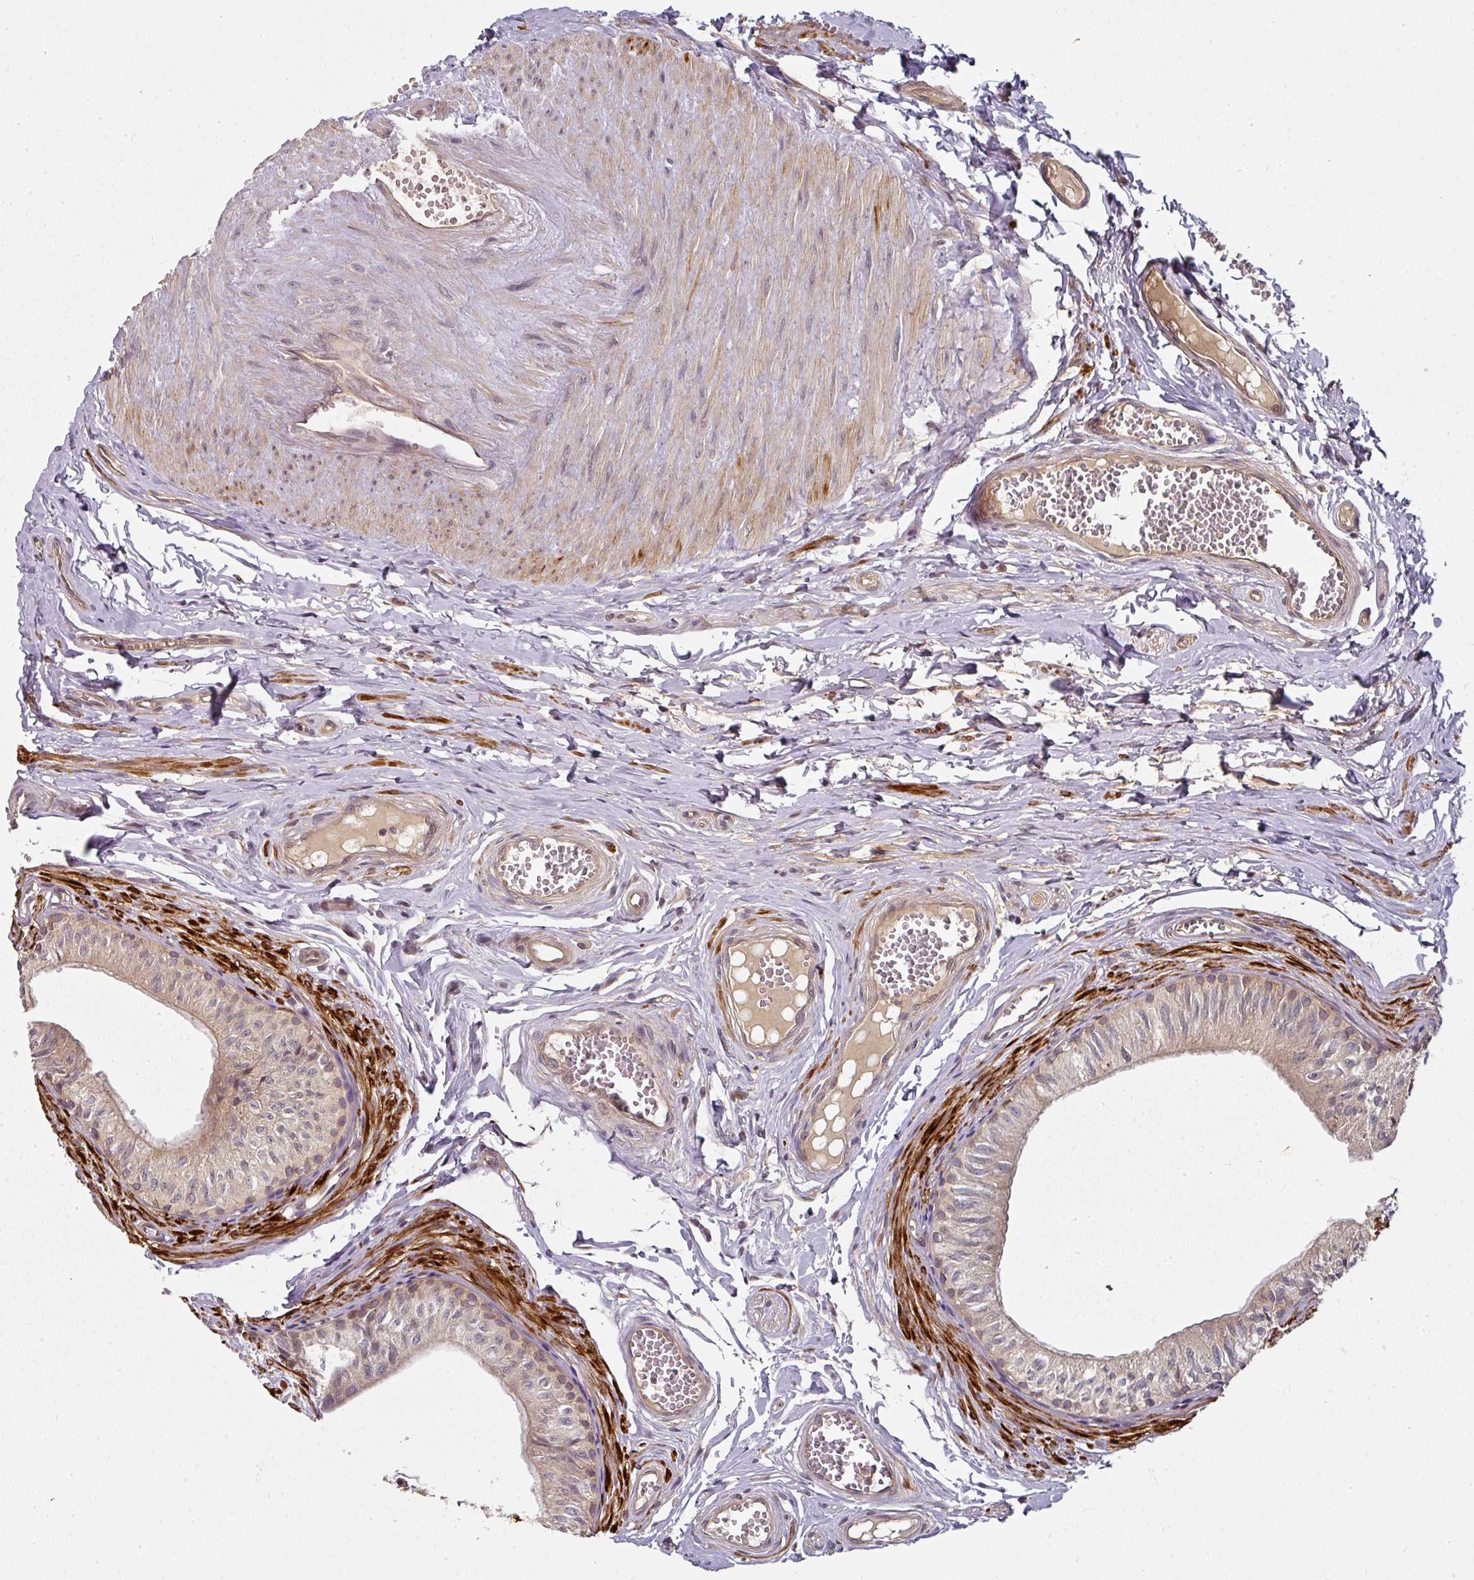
{"staining": {"intensity": "moderate", "quantity": "25%-75%", "location": "cytoplasmic/membranous"}, "tissue": "epididymis", "cell_type": "Glandular cells", "image_type": "normal", "snomed": [{"axis": "morphology", "description": "Normal tissue, NOS"}, {"axis": "topography", "description": "Epididymis"}], "caption": "Glandular cells show medium levels of moderate cytoplasmic/membranous positivity in about 25%-75% of cells in unremarkable human epididymis.", "gene": "MAP2K2", "patient": {"sex": "male", "age": 37}}